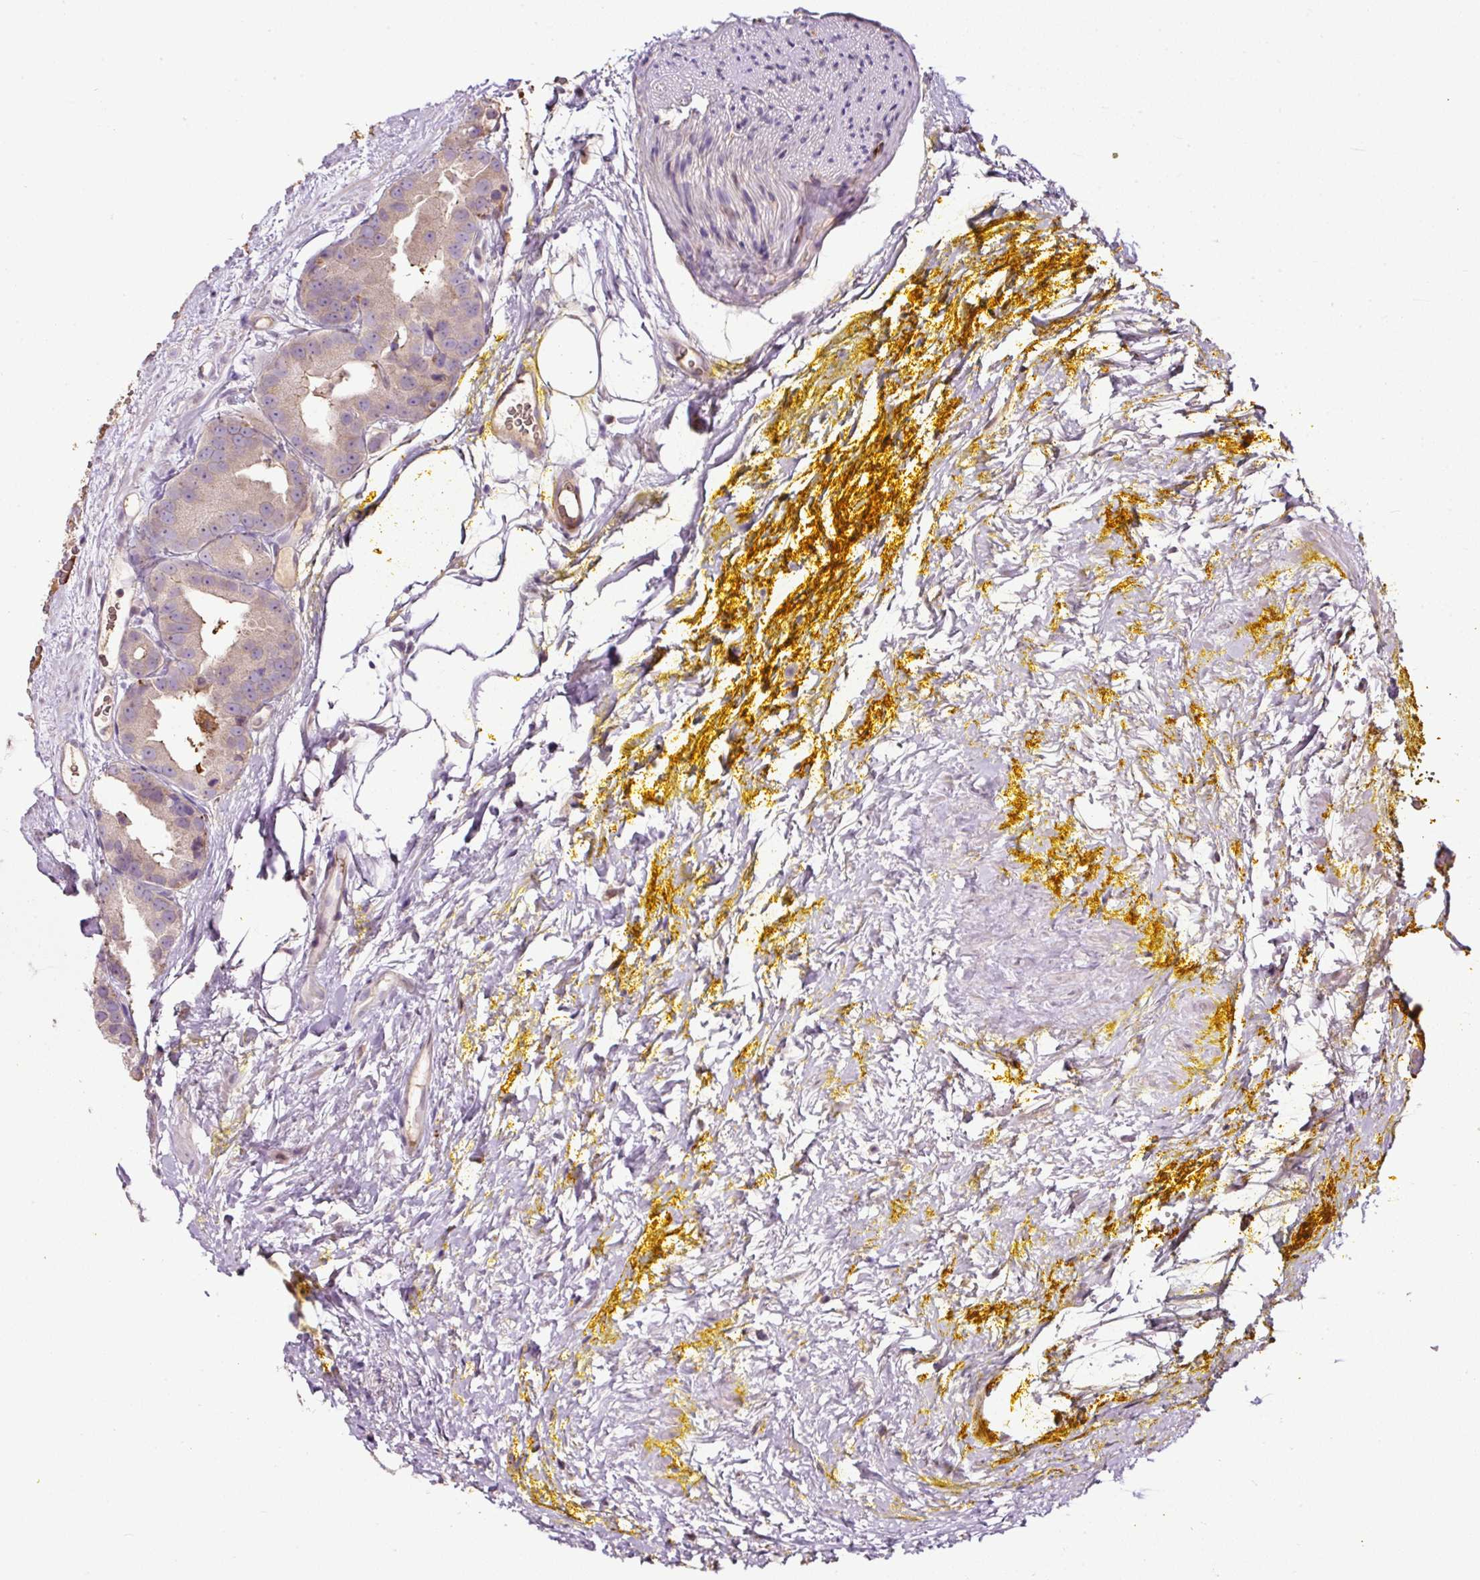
{"staining": {"intensity": "weak", "quantity": ">75%", "location": "cytoplasmic/membranous"}, "tissue": "prostate cancer", "cell_type": "Tumor cells", "image_type": "cancer", "snomed": [{"axis": "morphology", "description": "Adenocarcinoma, High grade"}, {"axis": "topography", "description": "Prostate"}], "caption": "IHC (DAB) staining of prostate cancer shows weak cytoplasmic/membranous protein positivity in approximately >75% of tumor cells. Using DAB (3,3'-diaminobenzidine) (brown) and hematoxylin (blue) stains, captured at high magnification using brightfield microscopy.", "gene": "LRRC24", "patient": {"sex": "male", "age": 63}}